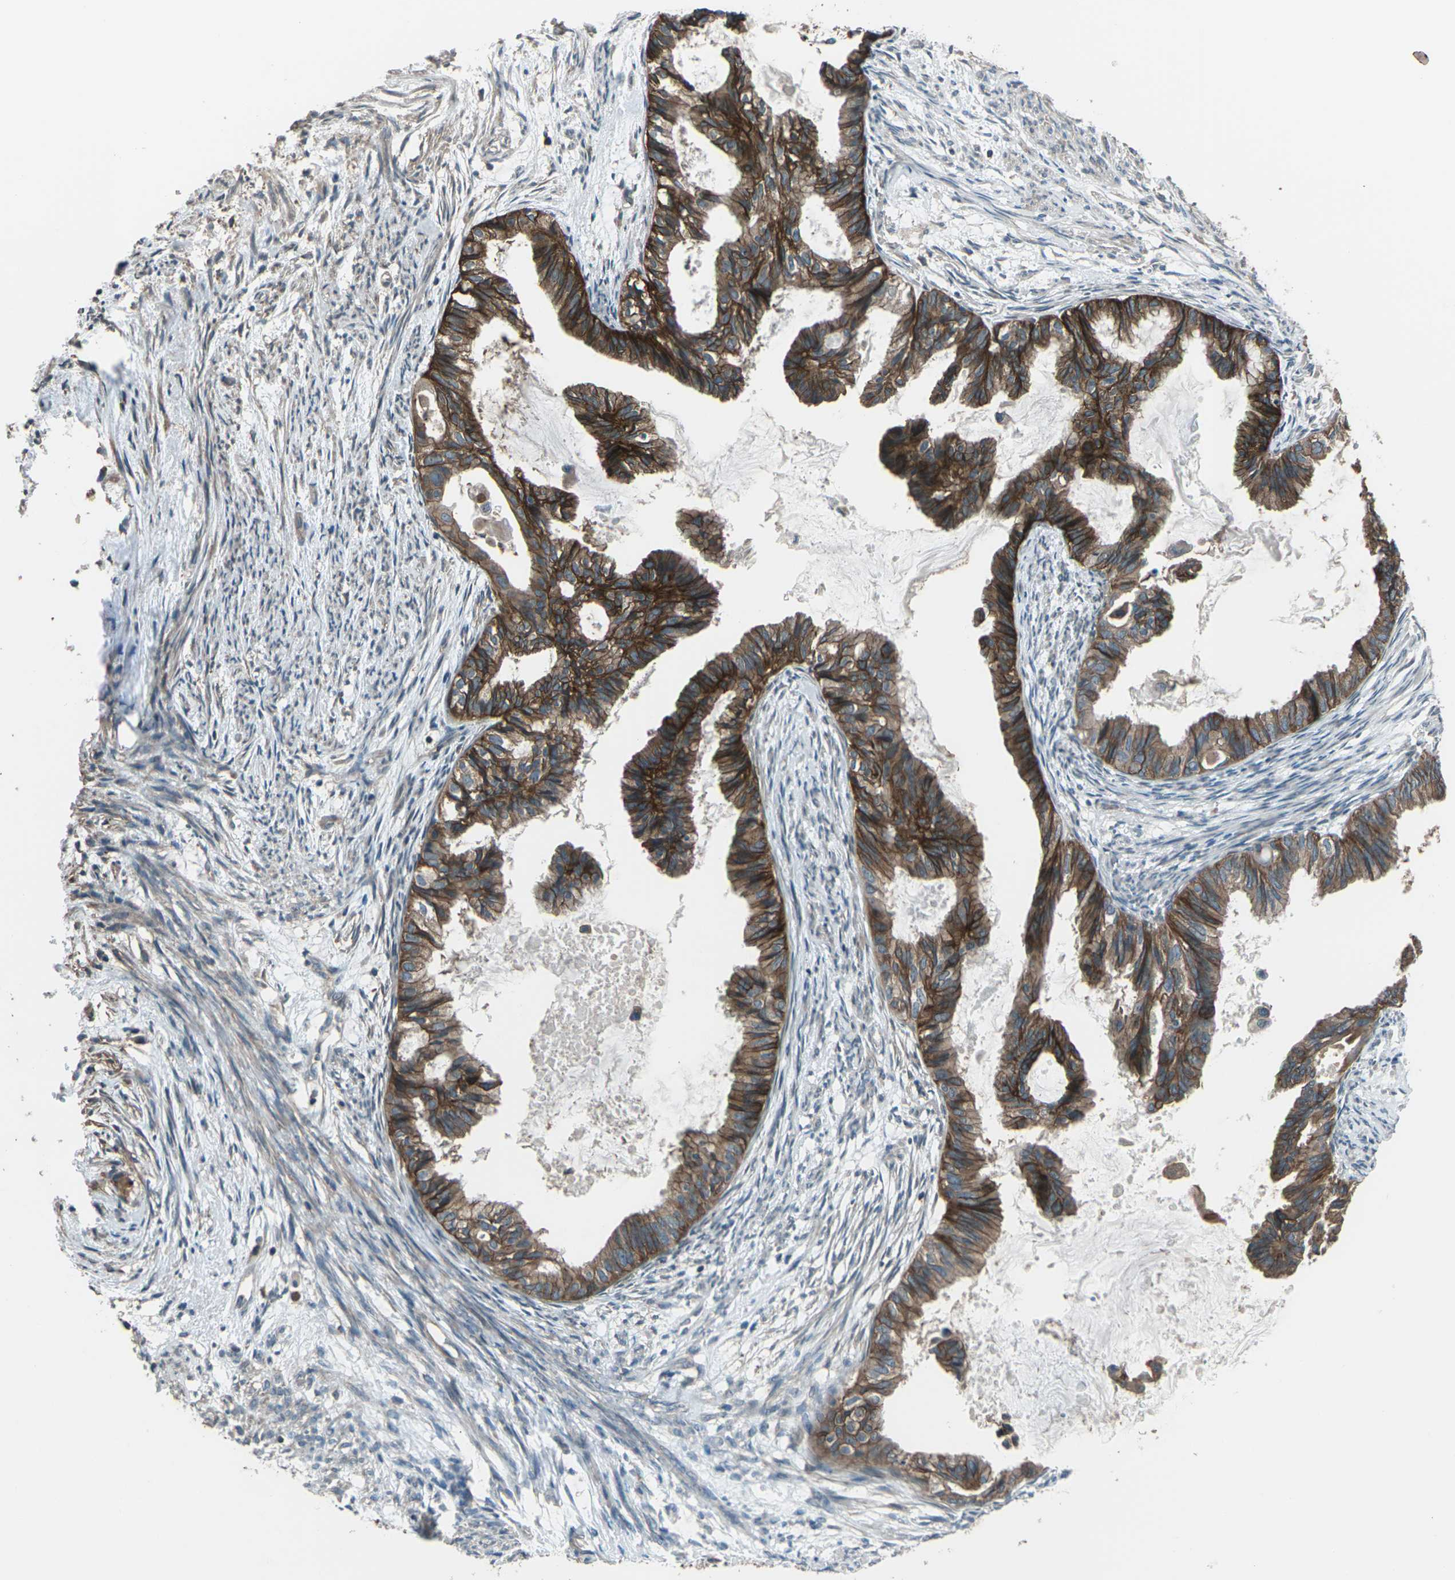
{"staining": {"intensity": "strong", "quantity": ">75%", "location": "cytoplasmic/membranous"}, "tissue": "cervical cancer", "cell_type": "Tumor cells", "image_type": "cancer", "snomed": [{"axis": "morphology", "description": "Normal tissue, NOS"}, {"axis": "morphology", "description": "Adenocarcinoma, NOS"}, {"axis": "topography", "description": "Cervix"}, {"axis": "topography", "description": "Endometrium"}], "caption": "Protein staining reveals strong cytoplasmic/membranous staining in approximately >75% of tumor cells in cervical cancer (adenocarcinoma).", "gene": "CMTM4", "patient": {"sex": "female", "age": 86}}